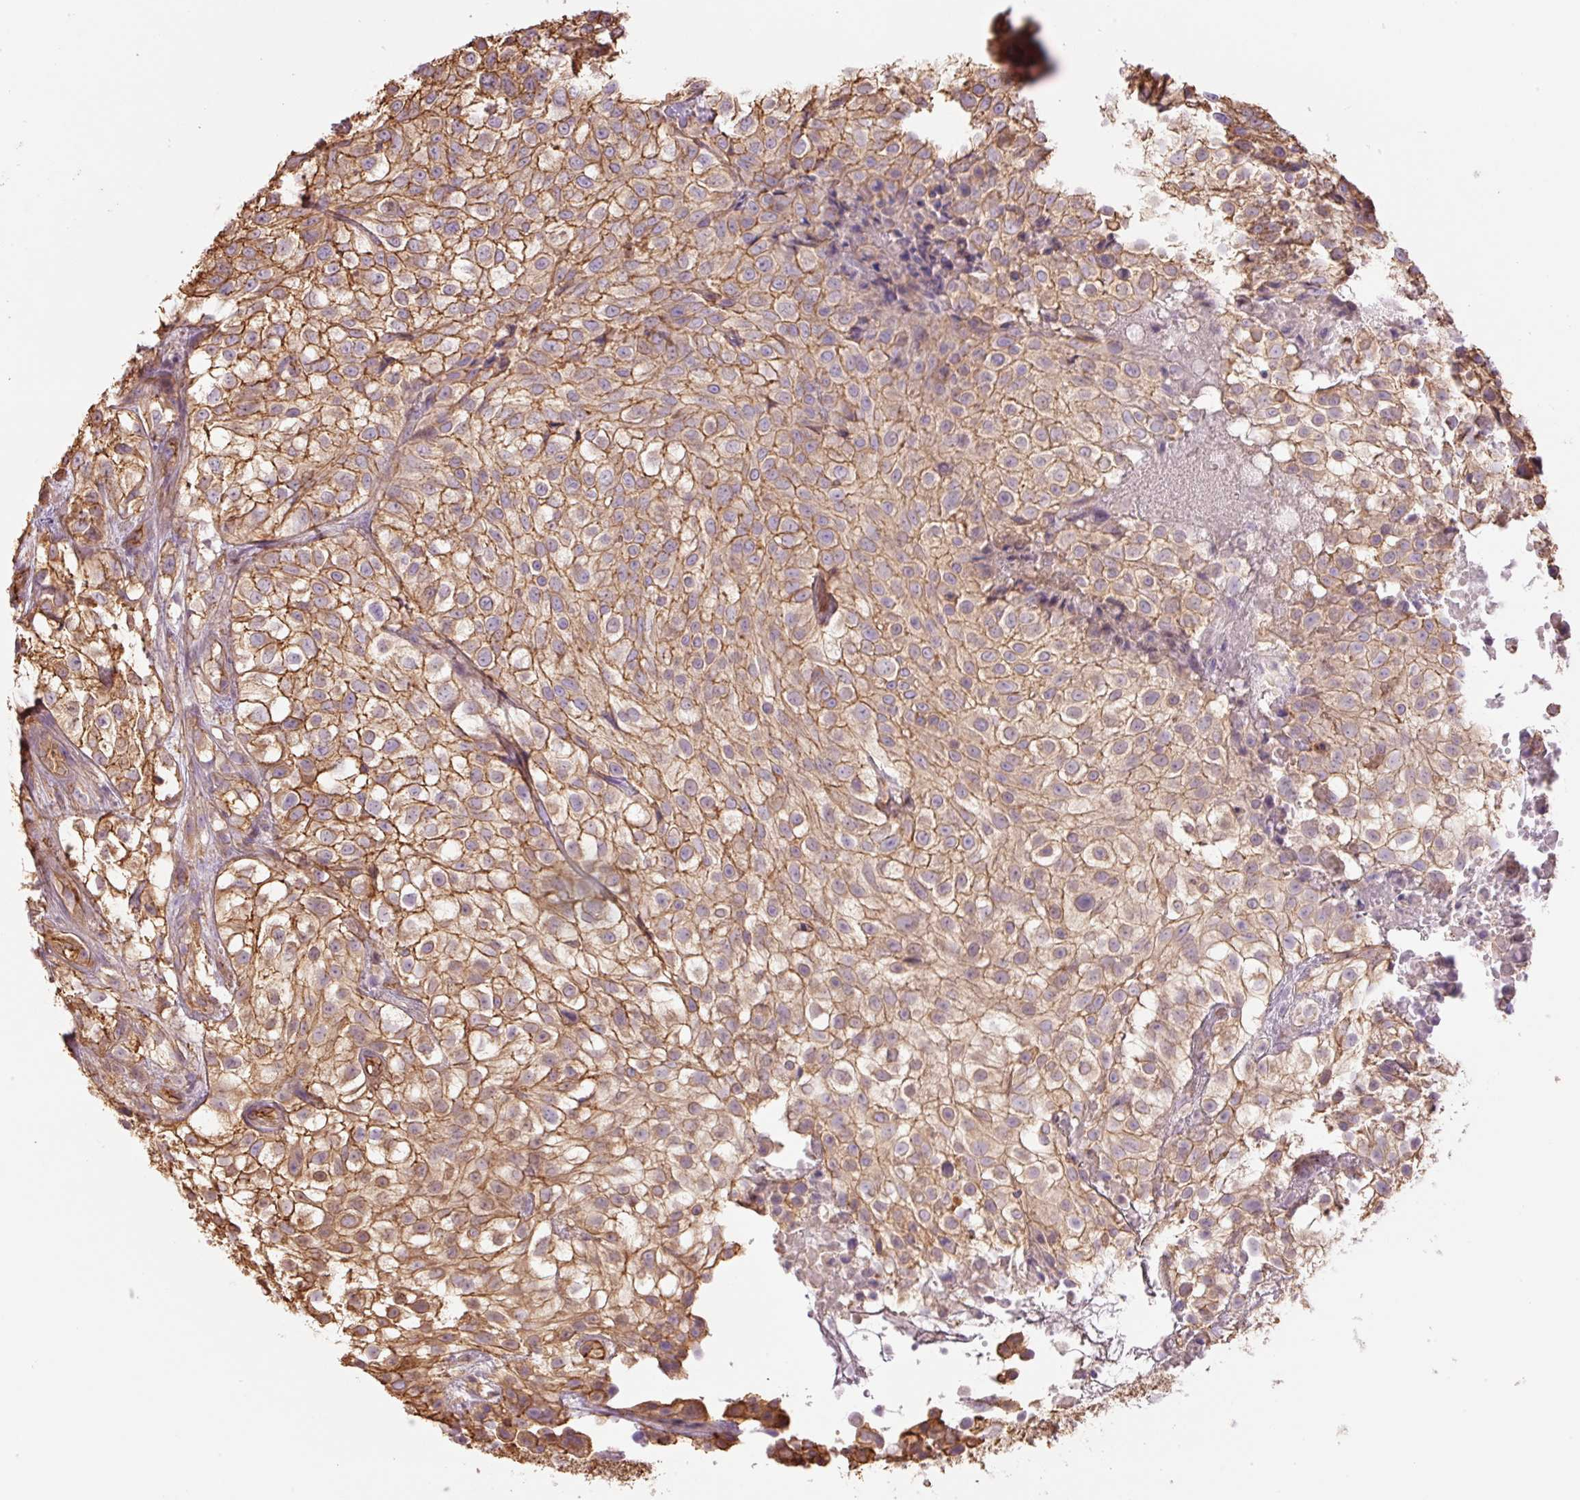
{"staining": {"intensity": "moderate", "quantity": ">75%", "location": "cytoplasmic/membranous"}, "tissue": "urothelial cancer", "cell_type": "Tumor cells", "image_type": "cancer", "snomed": [{"axis": "morphology", "description": "Urothelial carcinoma, High grade"}, {"axis": "topography", "description": "Urinary bladder"}], "caption": "Moderate cytoplasmic/membranous staining for a protein is seen in about >75% of tumor cells of urothelial carcinoma (high-grade) using immunohistochemistry.", "gene": "PPP1R1B", "patient": {"sex": "male", "age": 56}}